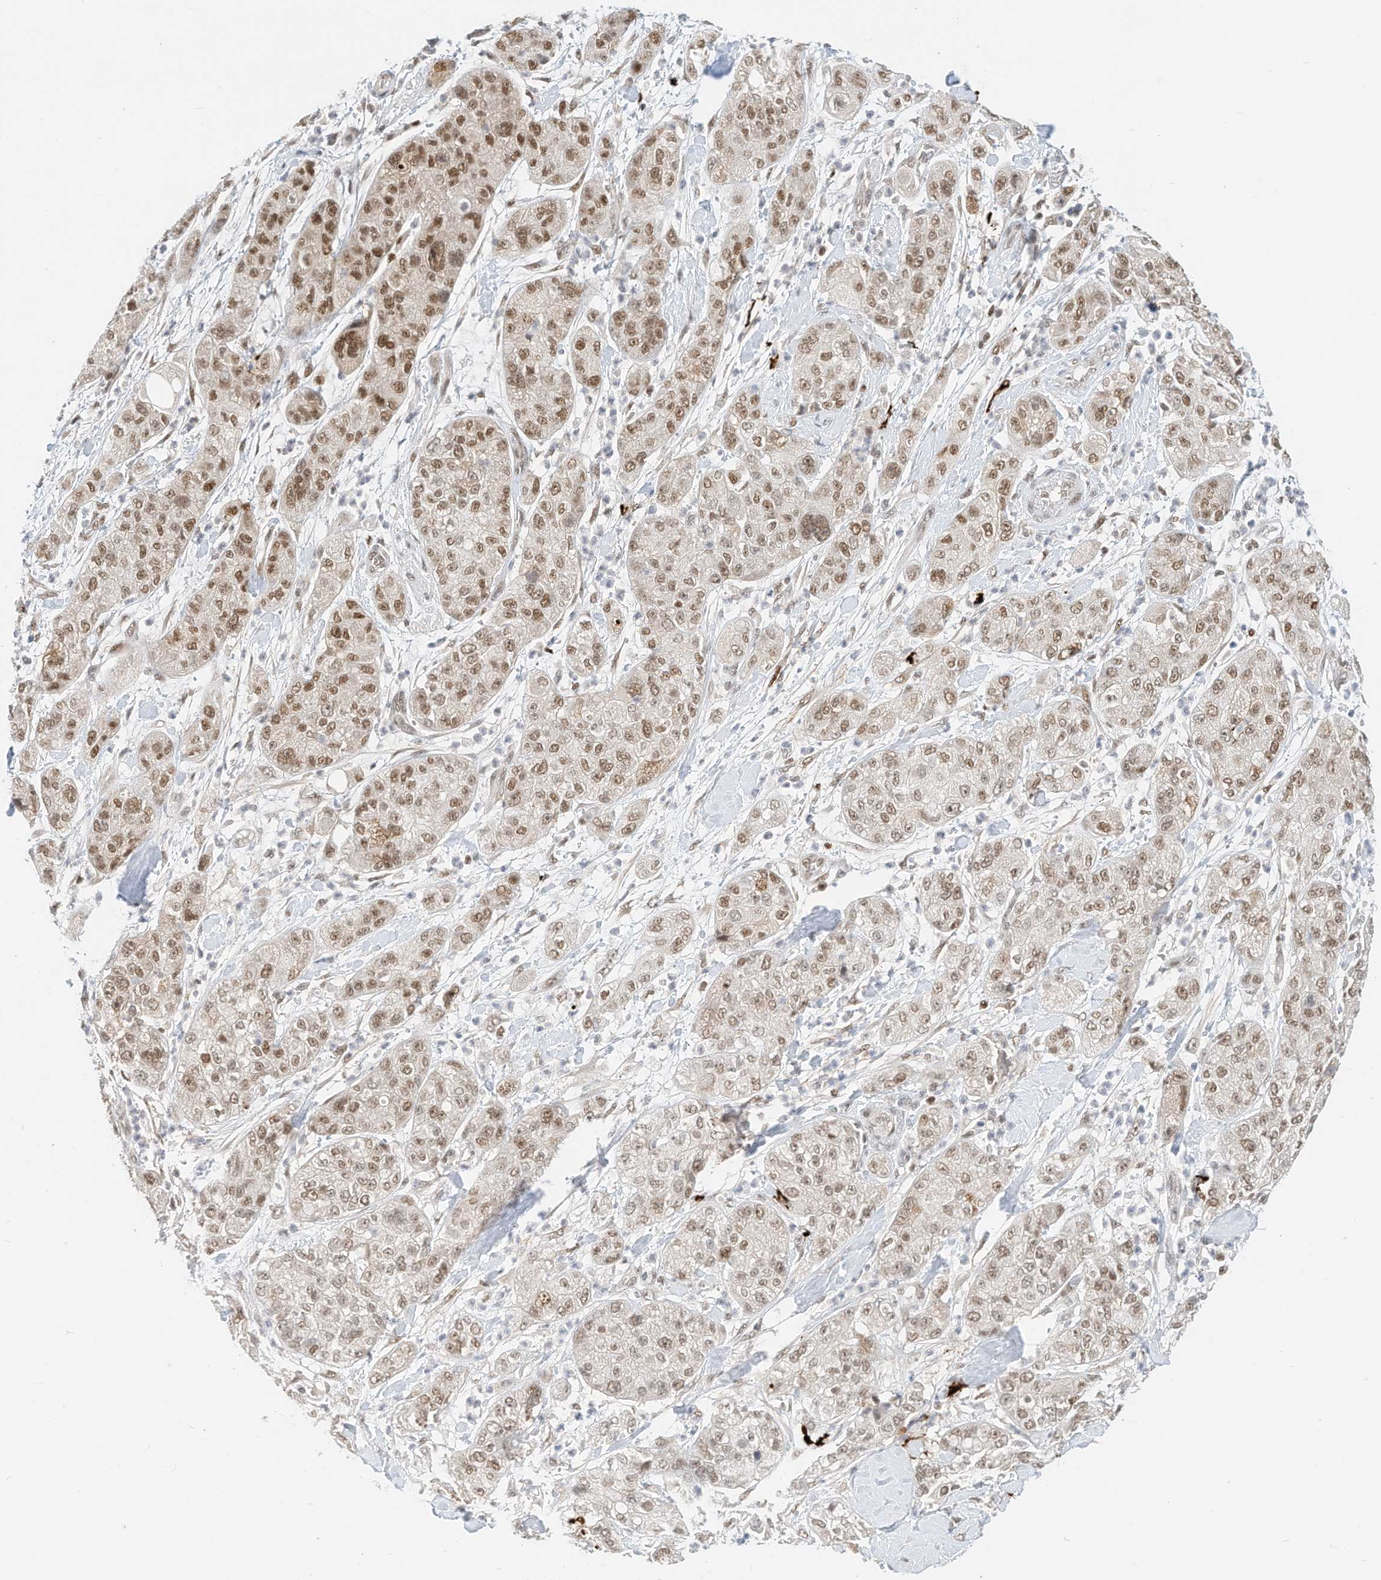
{"staining": {"intensity": "moderate", "quantity": ">75%", "location": "nuclear"}, "tissue": "pancreatic cancer", "cell_type": "Tumor cells", "image_type": "cancer", "snomed": [{"axis": "morphology", "description": "Adenocarcinoma, NOS"}, {"axis": "topography", "description": "Pancreas"}], "caption": "Pancreatic adenocarcinoma stained with a brown dye exhibits moderate nuclear positive positivity in about >75% of tumor cells.", "gene": "OGT", "patient": {"sex": "female", "age": 78}}